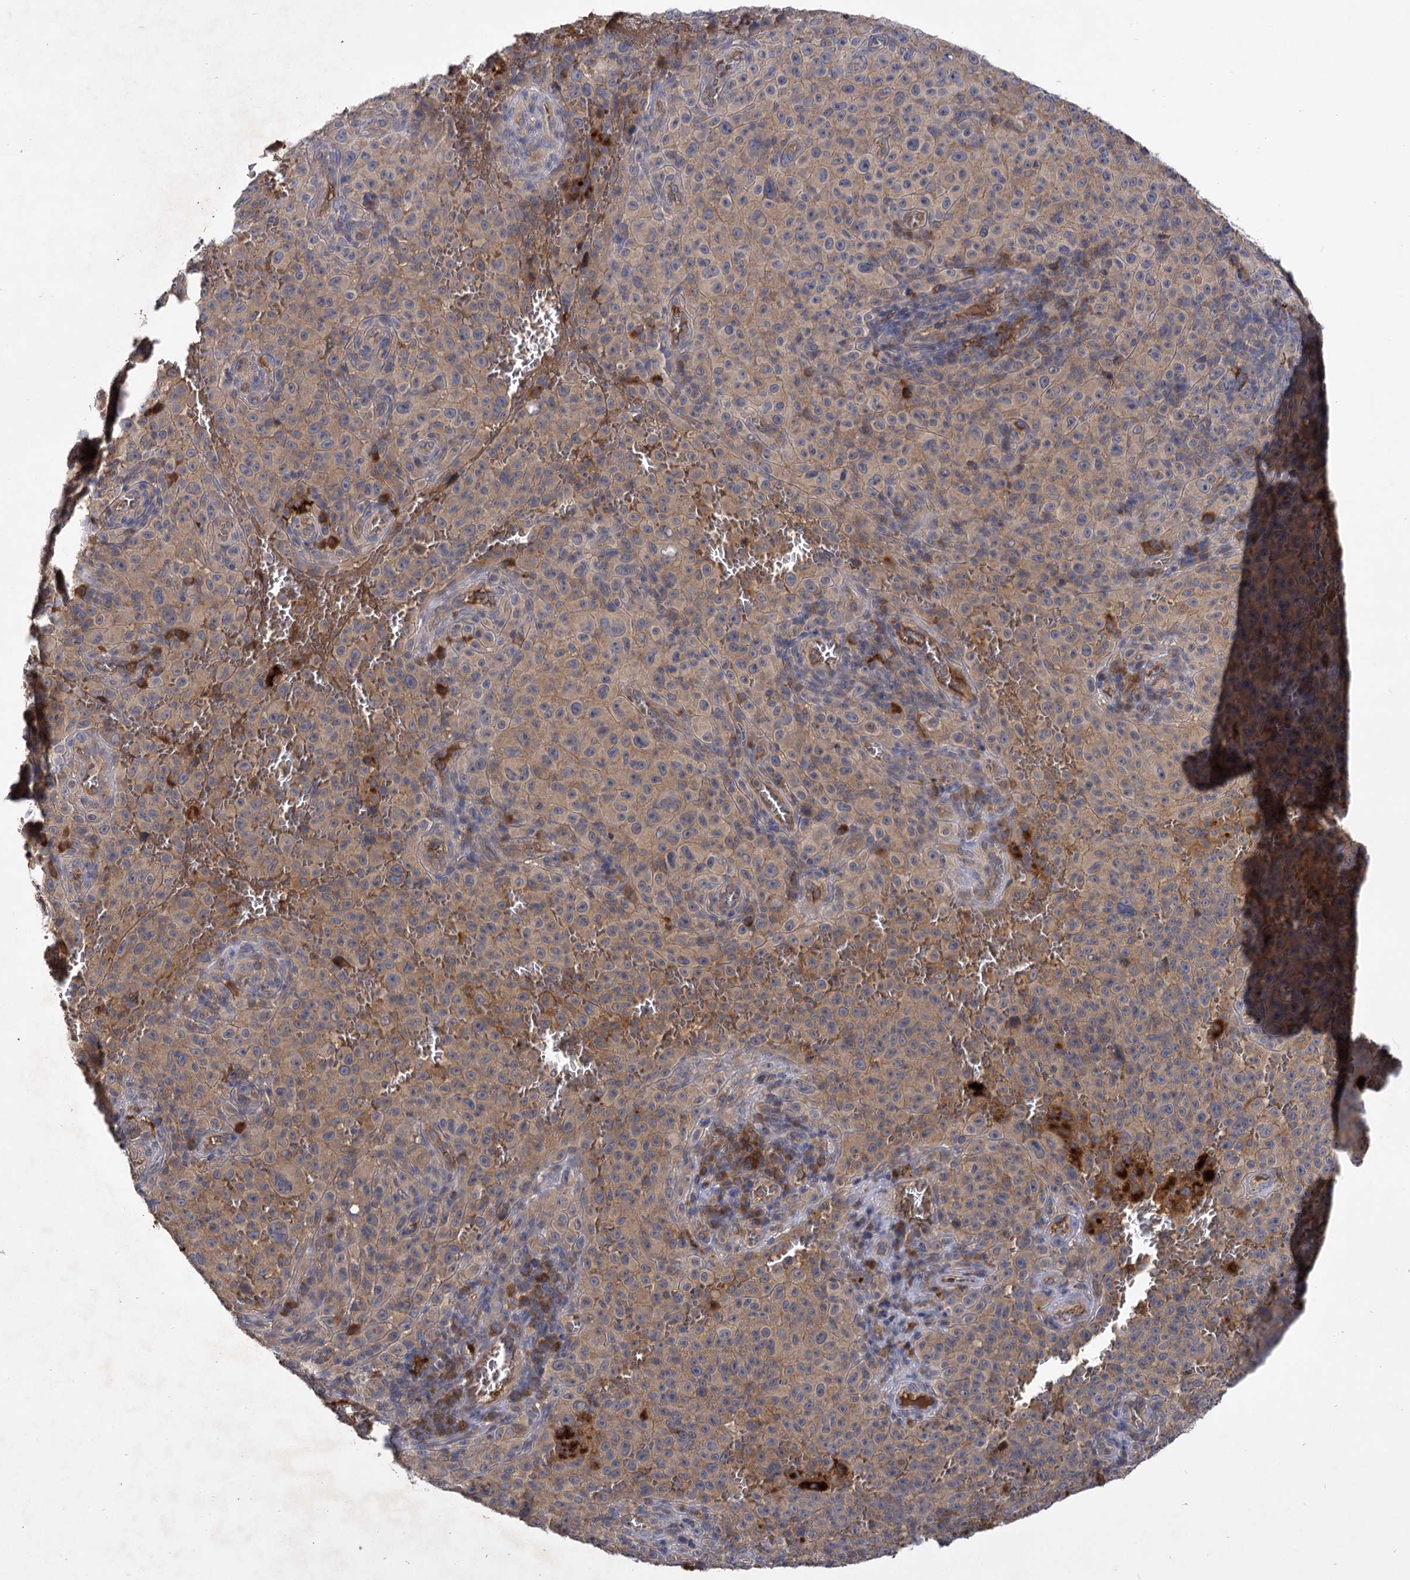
{"staining": {"intensity": "weak", "quantity": ">75%", "location": "cytoplasmic/membranous"}, "tissue": "melanoma", "cell_type": "Tumor cells", "image_type": "cancer", "snomed": [{"axis": "morphology", "description": "Malignant melanoma, NOS"}, {"axis": "topography", "description": "Skin"}], "caption": "There is low levels of weak cytoplasmic/membranous expression in tumor cells of melanoma, as demonstrated by immunohistochemical staining (brown color).", "gene": "USP50", "patient": {"sex": "female", "age": 82}}